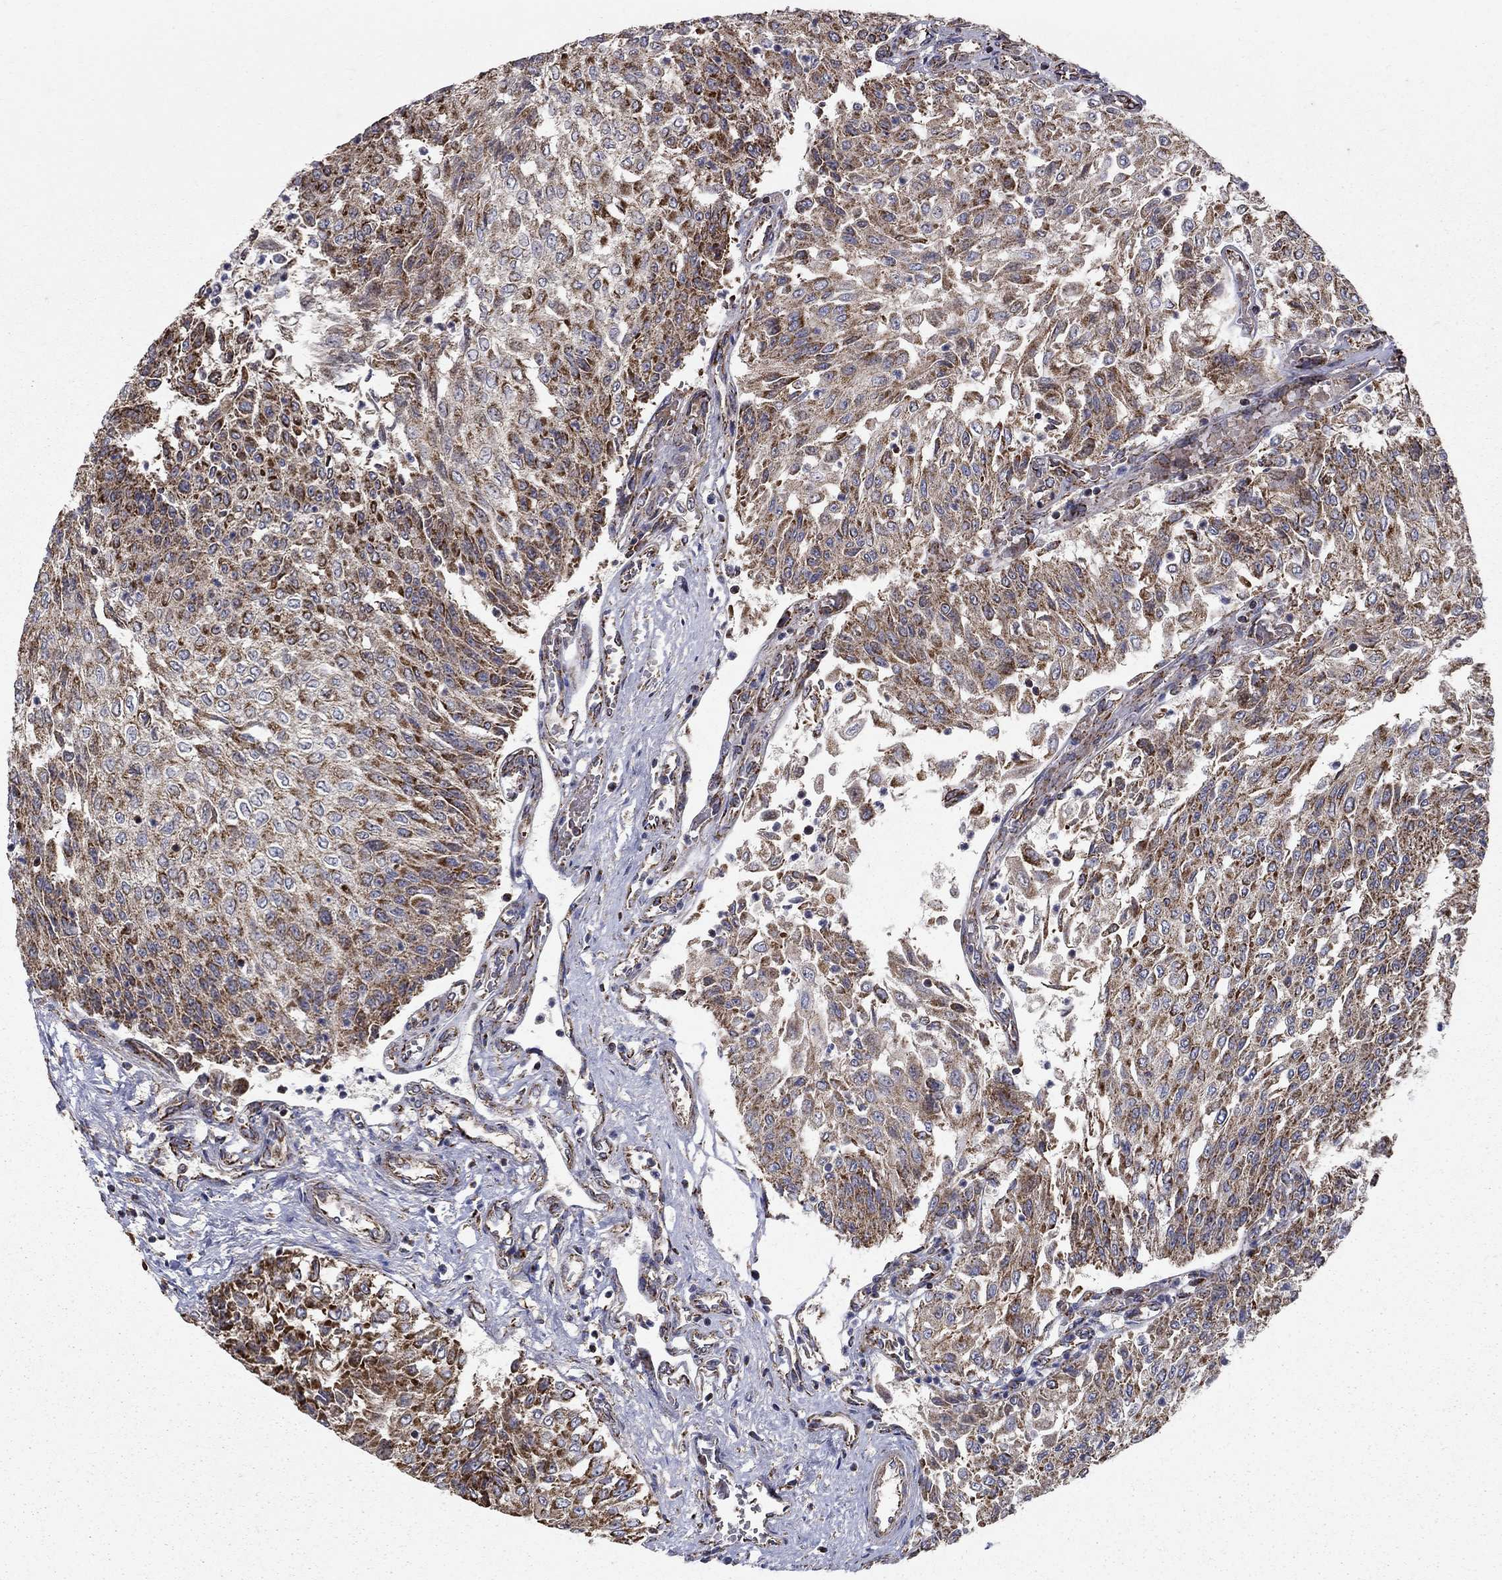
{"staining": {"intensity": "strong", "quantity": "25%-75%", "location": "cytoplasmic/membranous"}, "tissue": "urothelial cancer", "cell_type": "Tumor cells", "image_type": "cancer", "snomed": [{"axis": "morphology", "description": "Urothelial carcinoma, Low grade"}, {"axis": "topography", "description": "Urinary bladder"}], "caption": "Immunohistochemistry (IHC) staining of urothelial cancer, which demonstrates high levels of strong cytoplasmic/membranous staining in about 25%-75% of tumor cells indicating strong cytoplasmic/membranous protein expression. The staining was performed using DAB (brown) for protein detection and nuclei were counterstained in hematoxylin (blue).", "gene": "NDUFS8", "patient": {"sex": "male", "age": 78}}